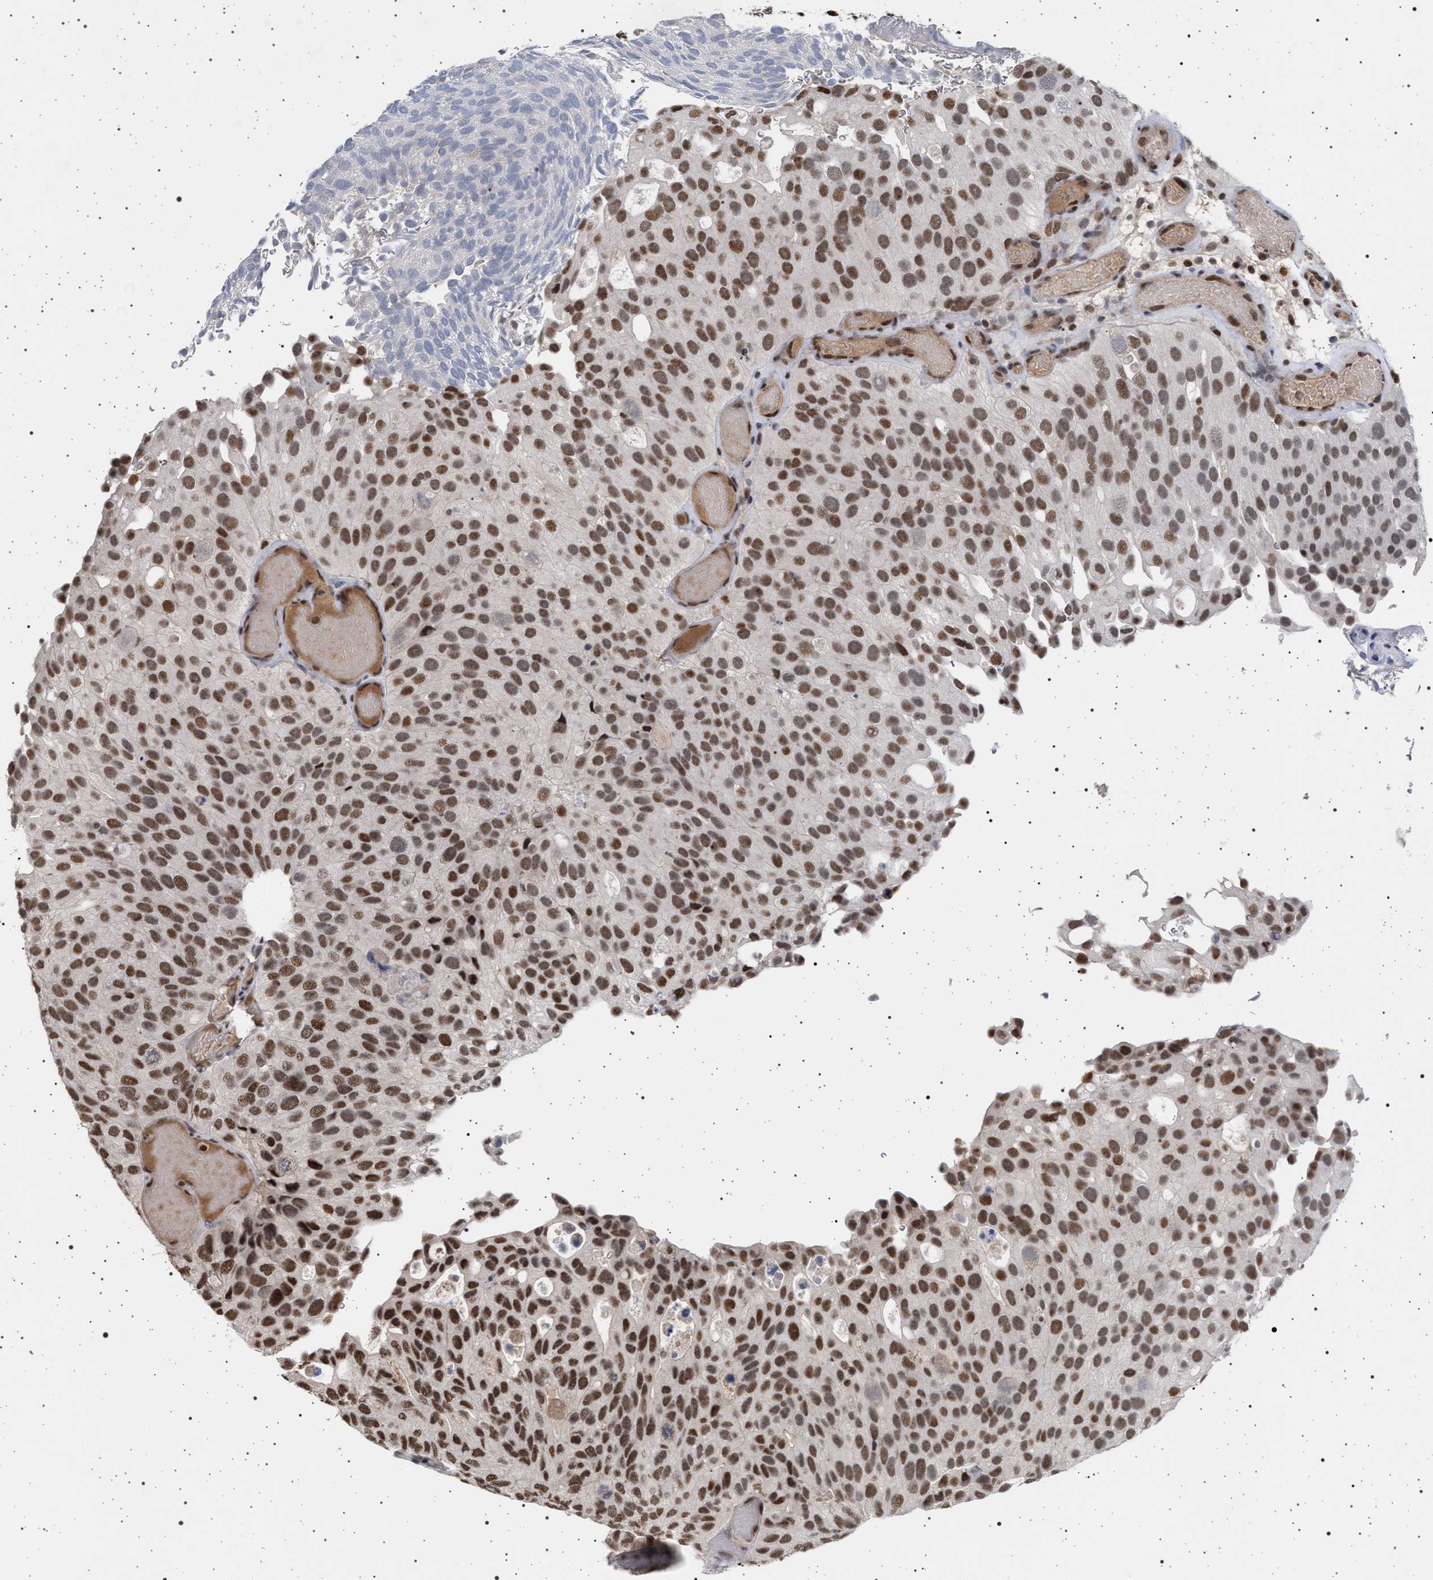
{"staining": {"intensity": "strong", "quantity": ">75%", "location": "nuclear"}, "tissue": "urothelial cancer", "cell_type": "Tumor cells", "image_type": "cancer", "snomed": [{"axis": "morphology", "description": "Urothelial carcinoma, Low grade"}, {"axis": "topography", "description": "Urinary bladder"}], "caption": "DAB (3,3'-diaminobenzidine) immunohistochemical staining of urothelial carcinoma (low-grade) displays strong nuclear protein staining in about >75% of tumor cells.", "gene": "PHF12", "patient": {"sex": "male", "age": 78}}